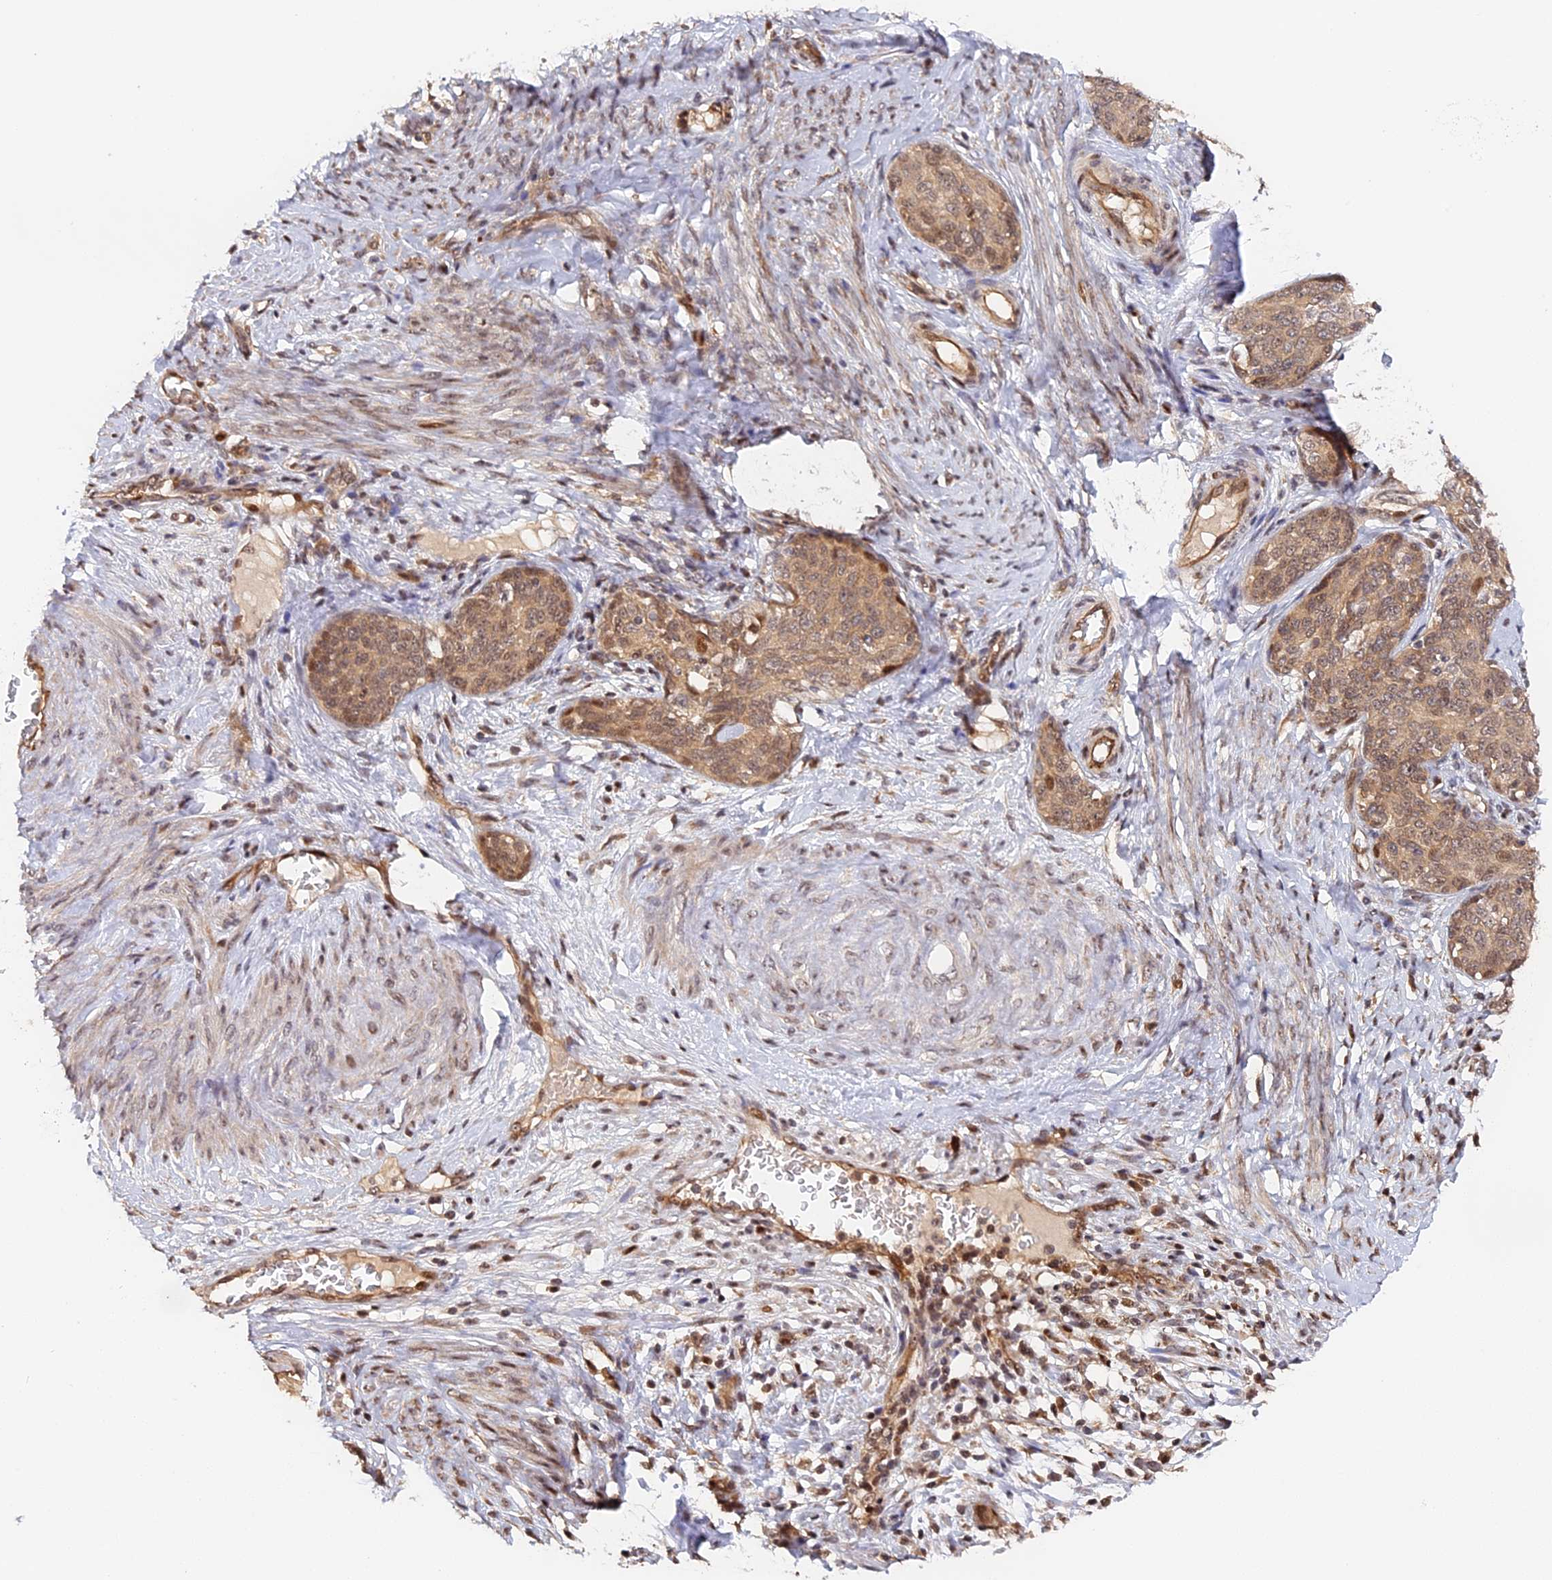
{"staining": {"intensity": "moderate", "quantity": "25%-75%", "location": "cytoplasmic/membranous,nuclear"}, "tissue": "cervical cancer", "cell_type": "Tumor cells", "image_type": "cancer", "snomed": [{"axis": "morphology", "description": "Squamous cell carcinoma, NOS"}, {"axis": "morphology", "description": "Adenocarcinoma, NOS"}, {"axis": "topography", "description": "Cervix"}], "caption": "Cervical cancer stained with a protein marker demonstrates moderate staining in tumor cells.", "gene": "ANKRD24", "patient": {"sex": "female", "age": 52}}